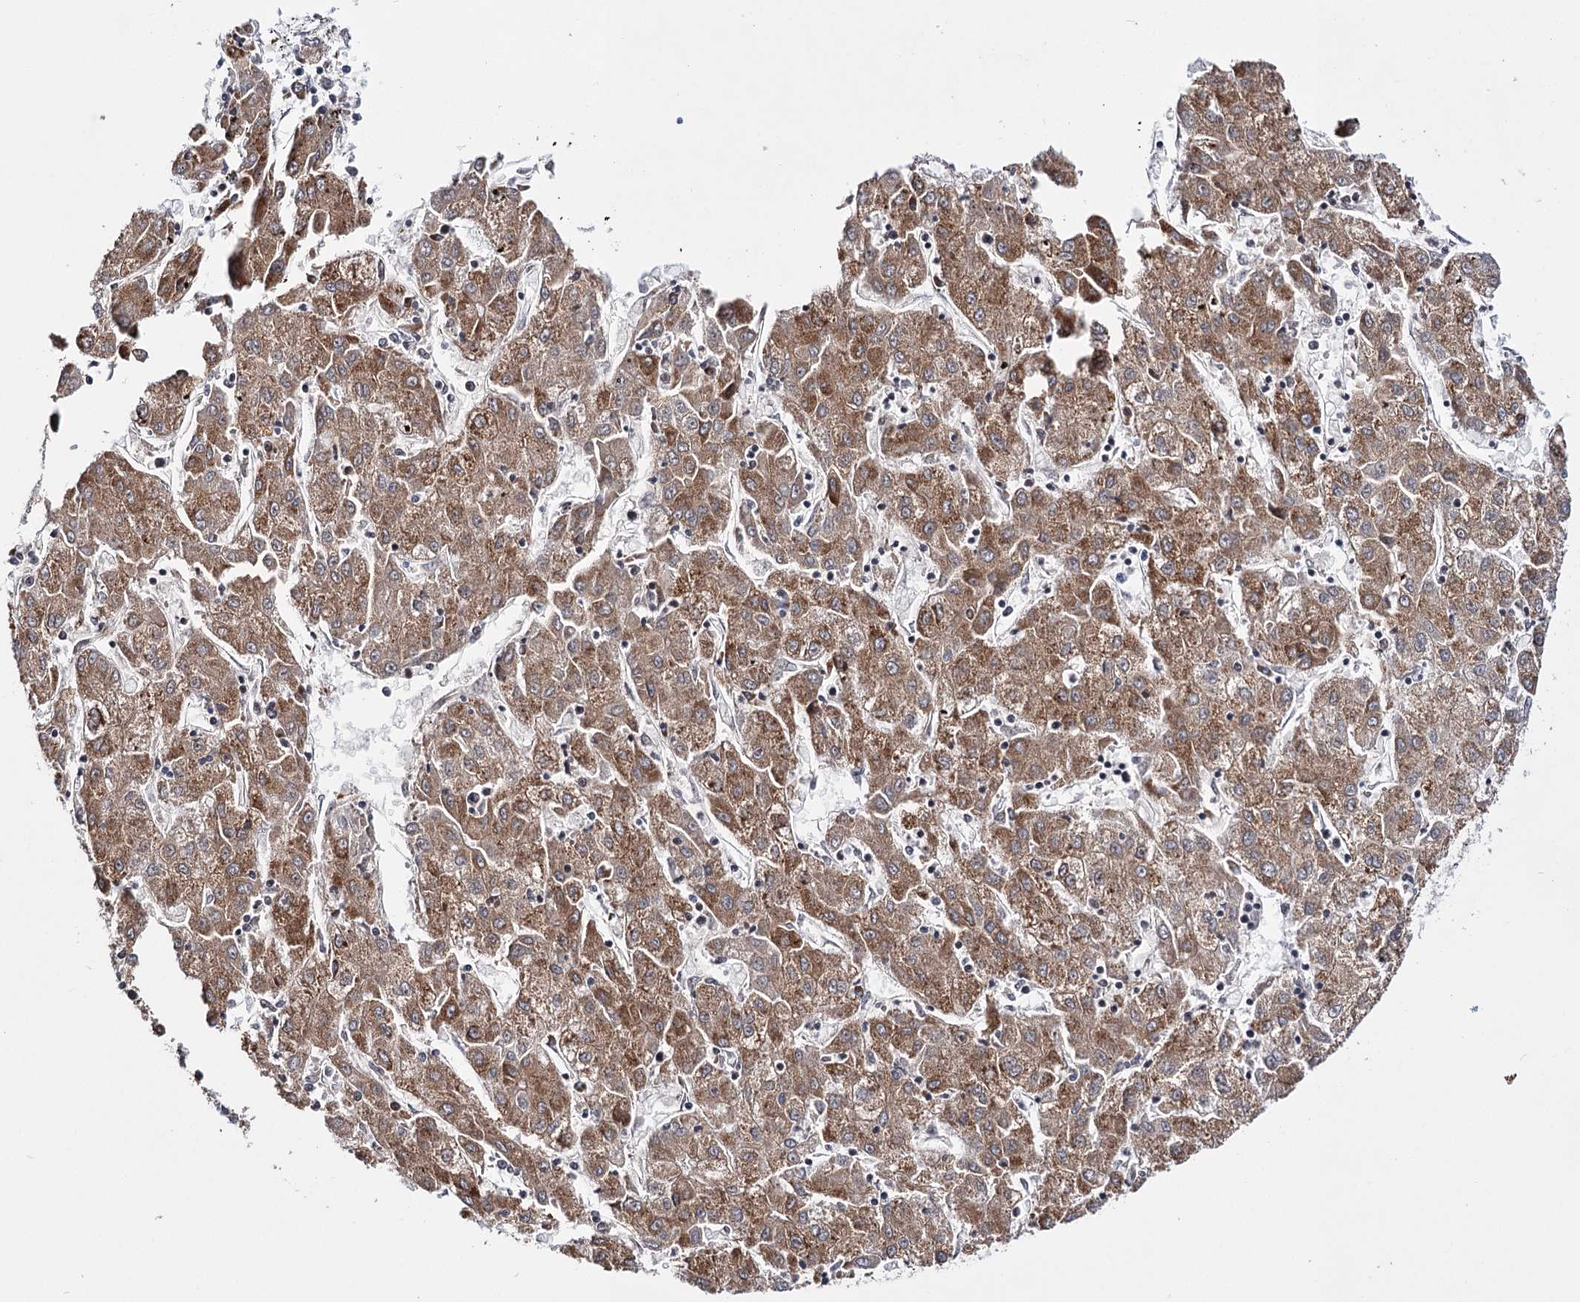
{"staining": {"intensity": "moderate", "quantity": ">75%", "location": "cytoplasmic/membranous"}, "tissue": "liver cancer", "cell_type": "Tumor cells", "image_type": "cancer", "snomed": [{"axis": "morphology", "description": "Carcinoma, Hepatocellular, NOS"}, {"axis": "topography", "description": "Liver"}], "caption": "Hepatocellular carcinoma (liver) was stained to show a protein in brown. There is medium levels of moderate cytoplasmic/membranous expression in approximately >75% of tumor cells.", "gene": "CFAP46", "patient": {"sex": "male", "age": 72}}